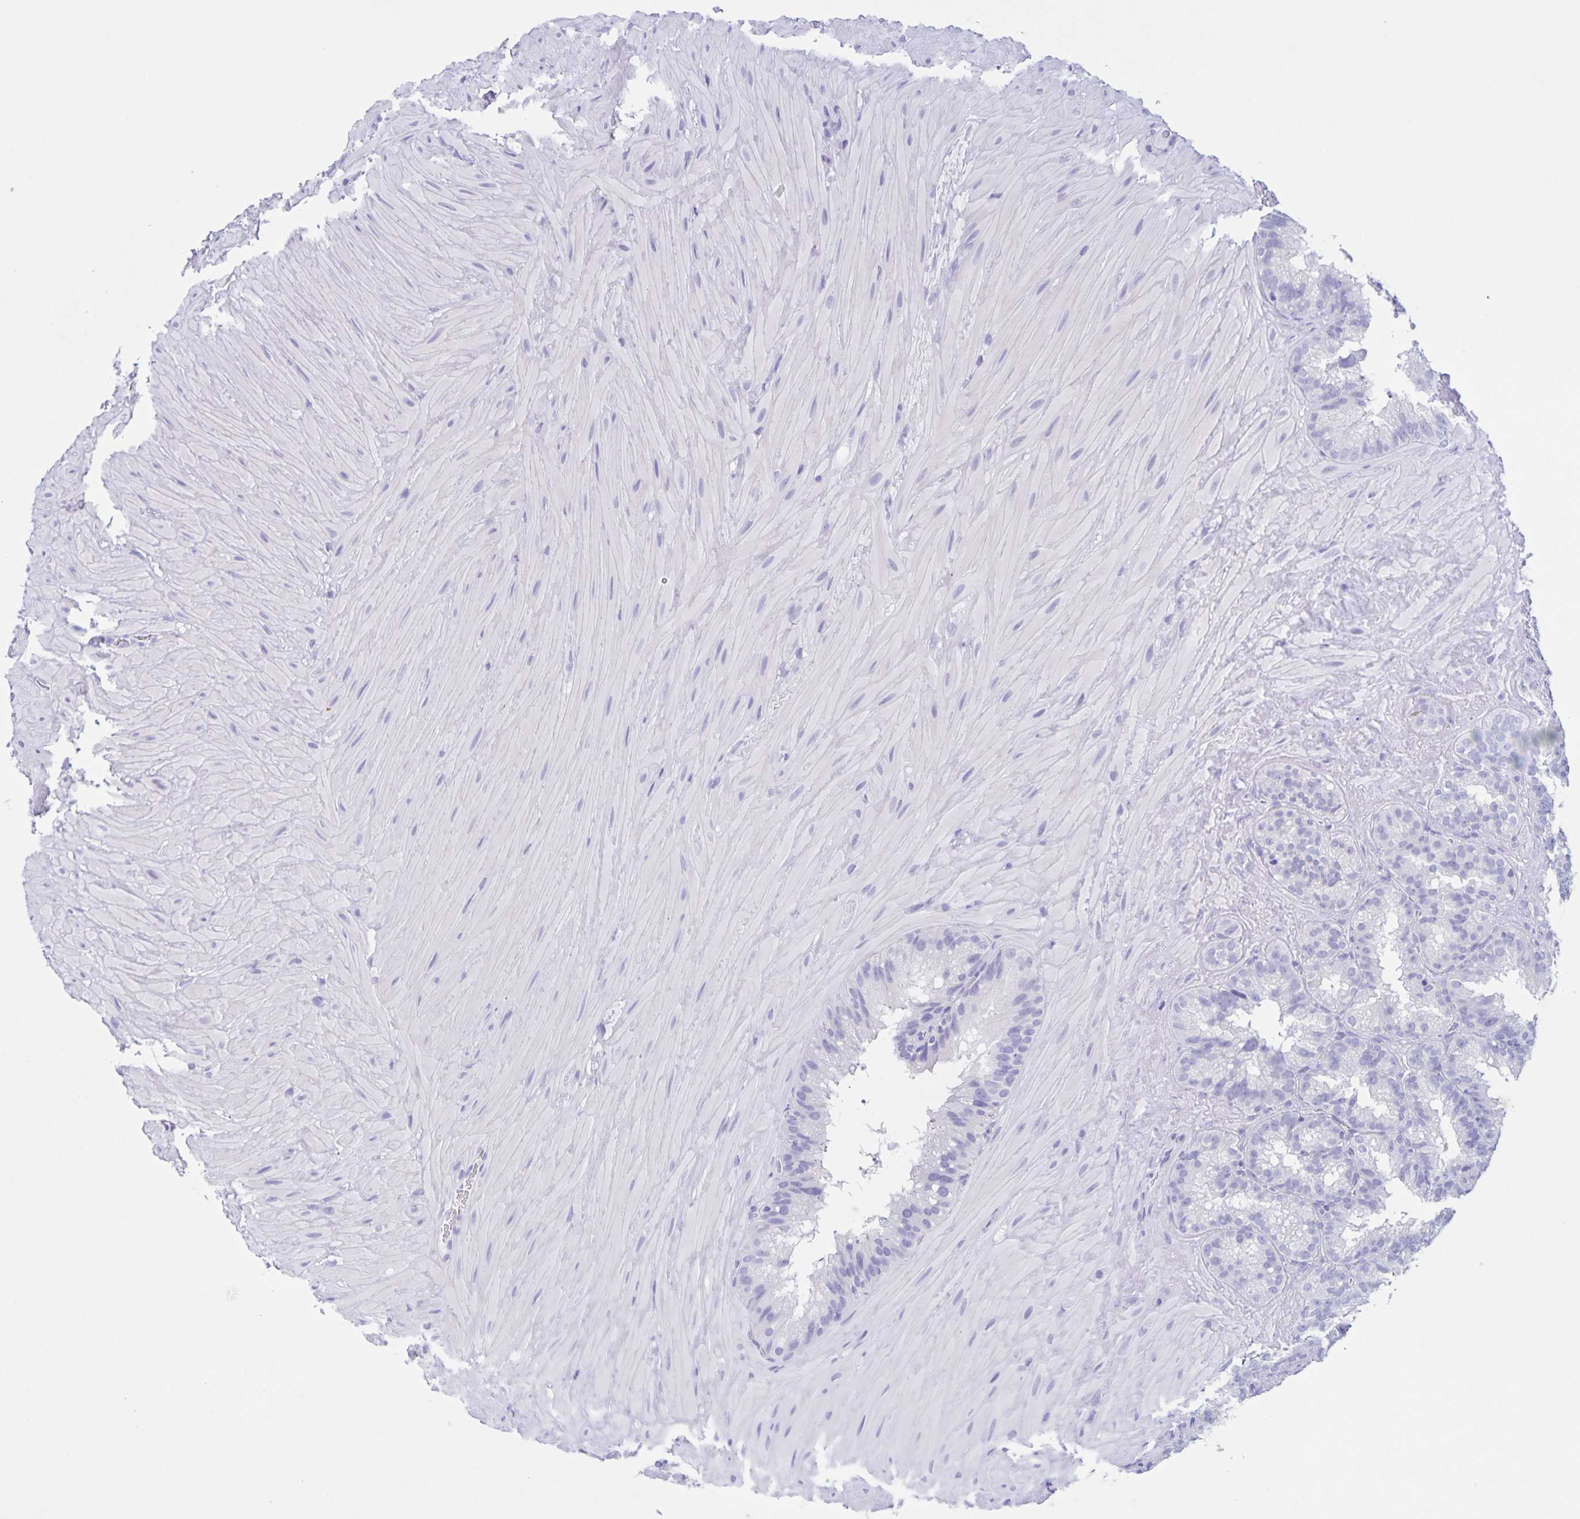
{"staining": {"intensity": "negative", "quantity": "none", "location": "none"}, "tissue": "seminal vesicle", "cell_type": "Glandular cells", "image_type": "normal", "snomed": [{"axis": "morphology", "description": "Normal tissue, NOS"}, {"axis": "topography", "description": "Seminal veicle"}], "caption": "DAB immunohistochemical staining of normal human seminal vesicle demonstrates no significant expression in glandular cells. (DAB (3,3'-diaminobenzidine) immunohistochemistry (IHC) with hematoxylin counter stain).", "gene": "TGIF2LX", "patient": {"sex": "male", "age": 60}}